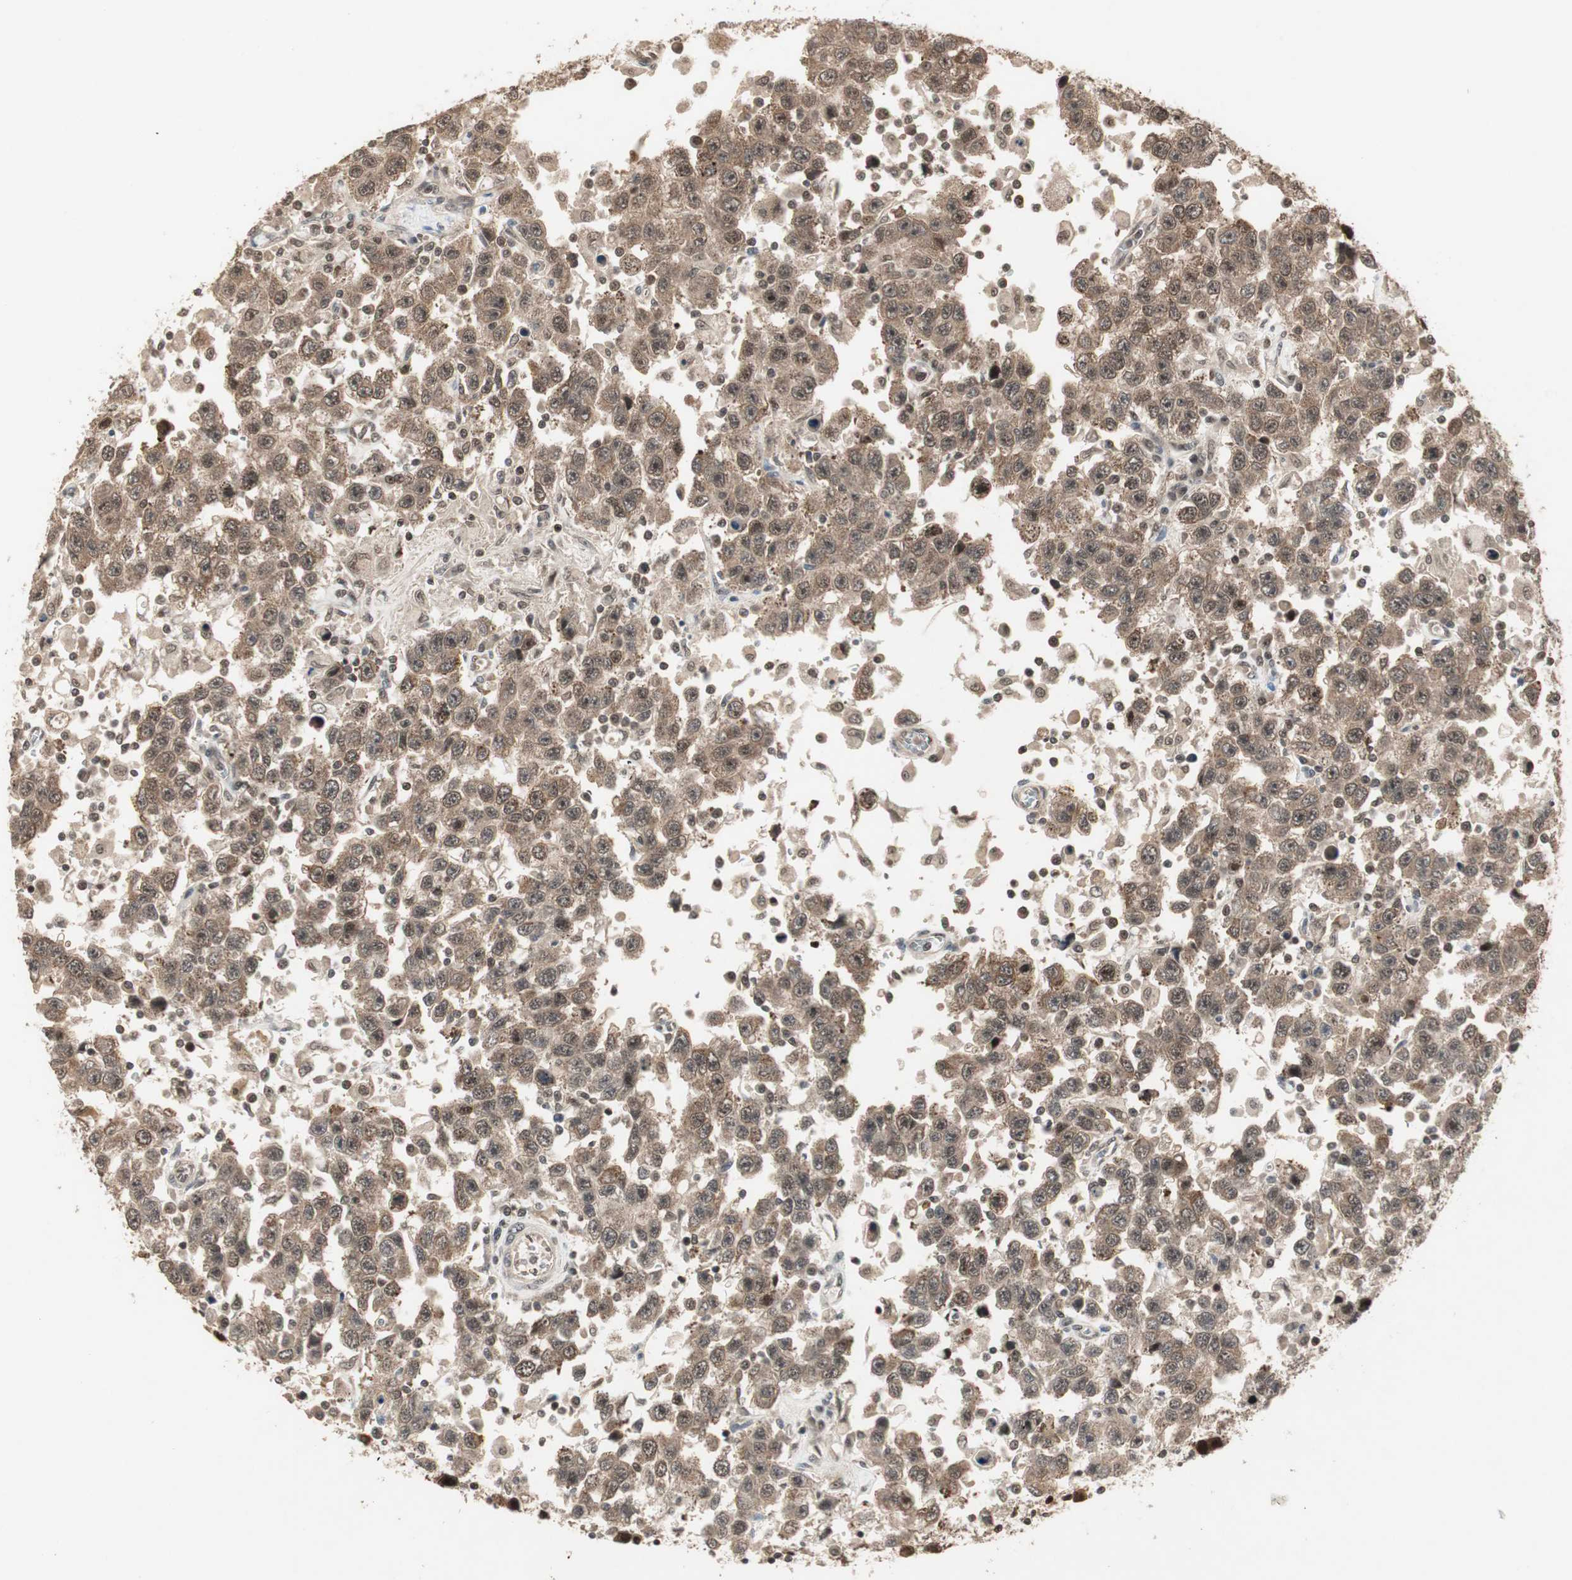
{"staining": {"intensity": "weak", "quantity": ">75%", "location": "cytoplasmic/membranous,nuclear"}, "tissue": "testis cancer", "cell_type": "Tumor cells", "image_type": "cancer", "snomed": [{"axis": "morphology", "description": "Seminoma, NOS"}, {"axis": "topography", "description": "Testis"}], "caption": "Protein analysis of seminoma (testis) tissue shows weak cytoplasmic/membranous and nuclear staining in approximately >75% of tumor cells. The staining is performed using DAB (3,3'-diaminobenzidine) brown chromogen to label protein expression. The nuclei are counter-stained blue using hematoxylin.", "gene": "CSNK2B", "patient": {"sex": "male", "age": 41}}